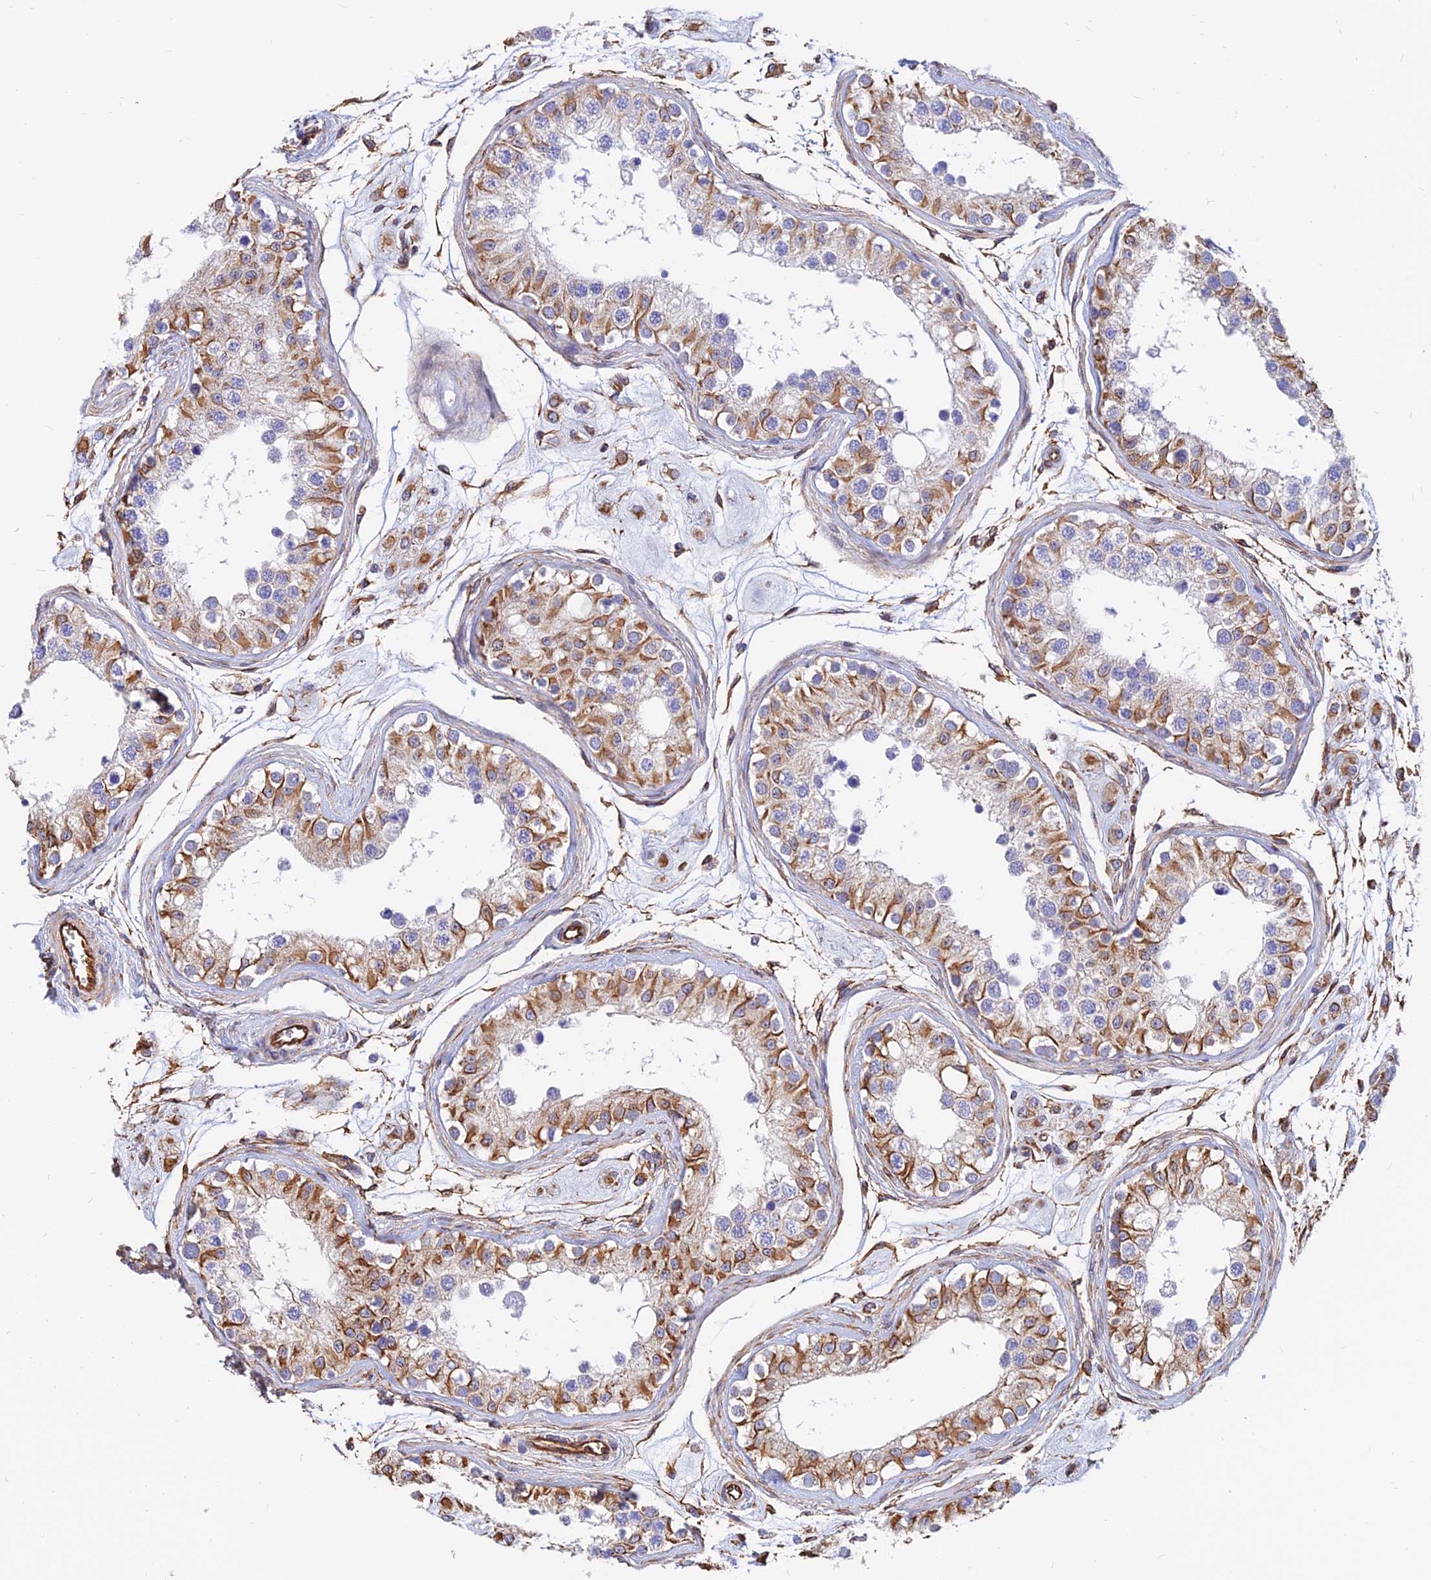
{"staining": {"intensity": "moderate", "quantity": "25%-75%", "location": "cytoplasmic/membranous"}, "tissue": "testis", "cell_type": "Cells in seminiferous ducts", "image_type": "normal", "snomed": [{"axis": "morphology", "description": "Normal tissue, NOS"}, {"axis": "morphology", "description": "Adenocarcinoma, metastatic, NOS"}, {"axis": "topography", "description": "Testis"}], "caption": "DAB (3,3'-diaminobenzidine) immunohistochemical staining of unremarkable human testis displays moderate cytoplasmic/membranous protein staining in about 25%-75% of cells in seminiferous ducts.", "gene": "CDK18", "patient": {"sex": "male", "age": 26}}